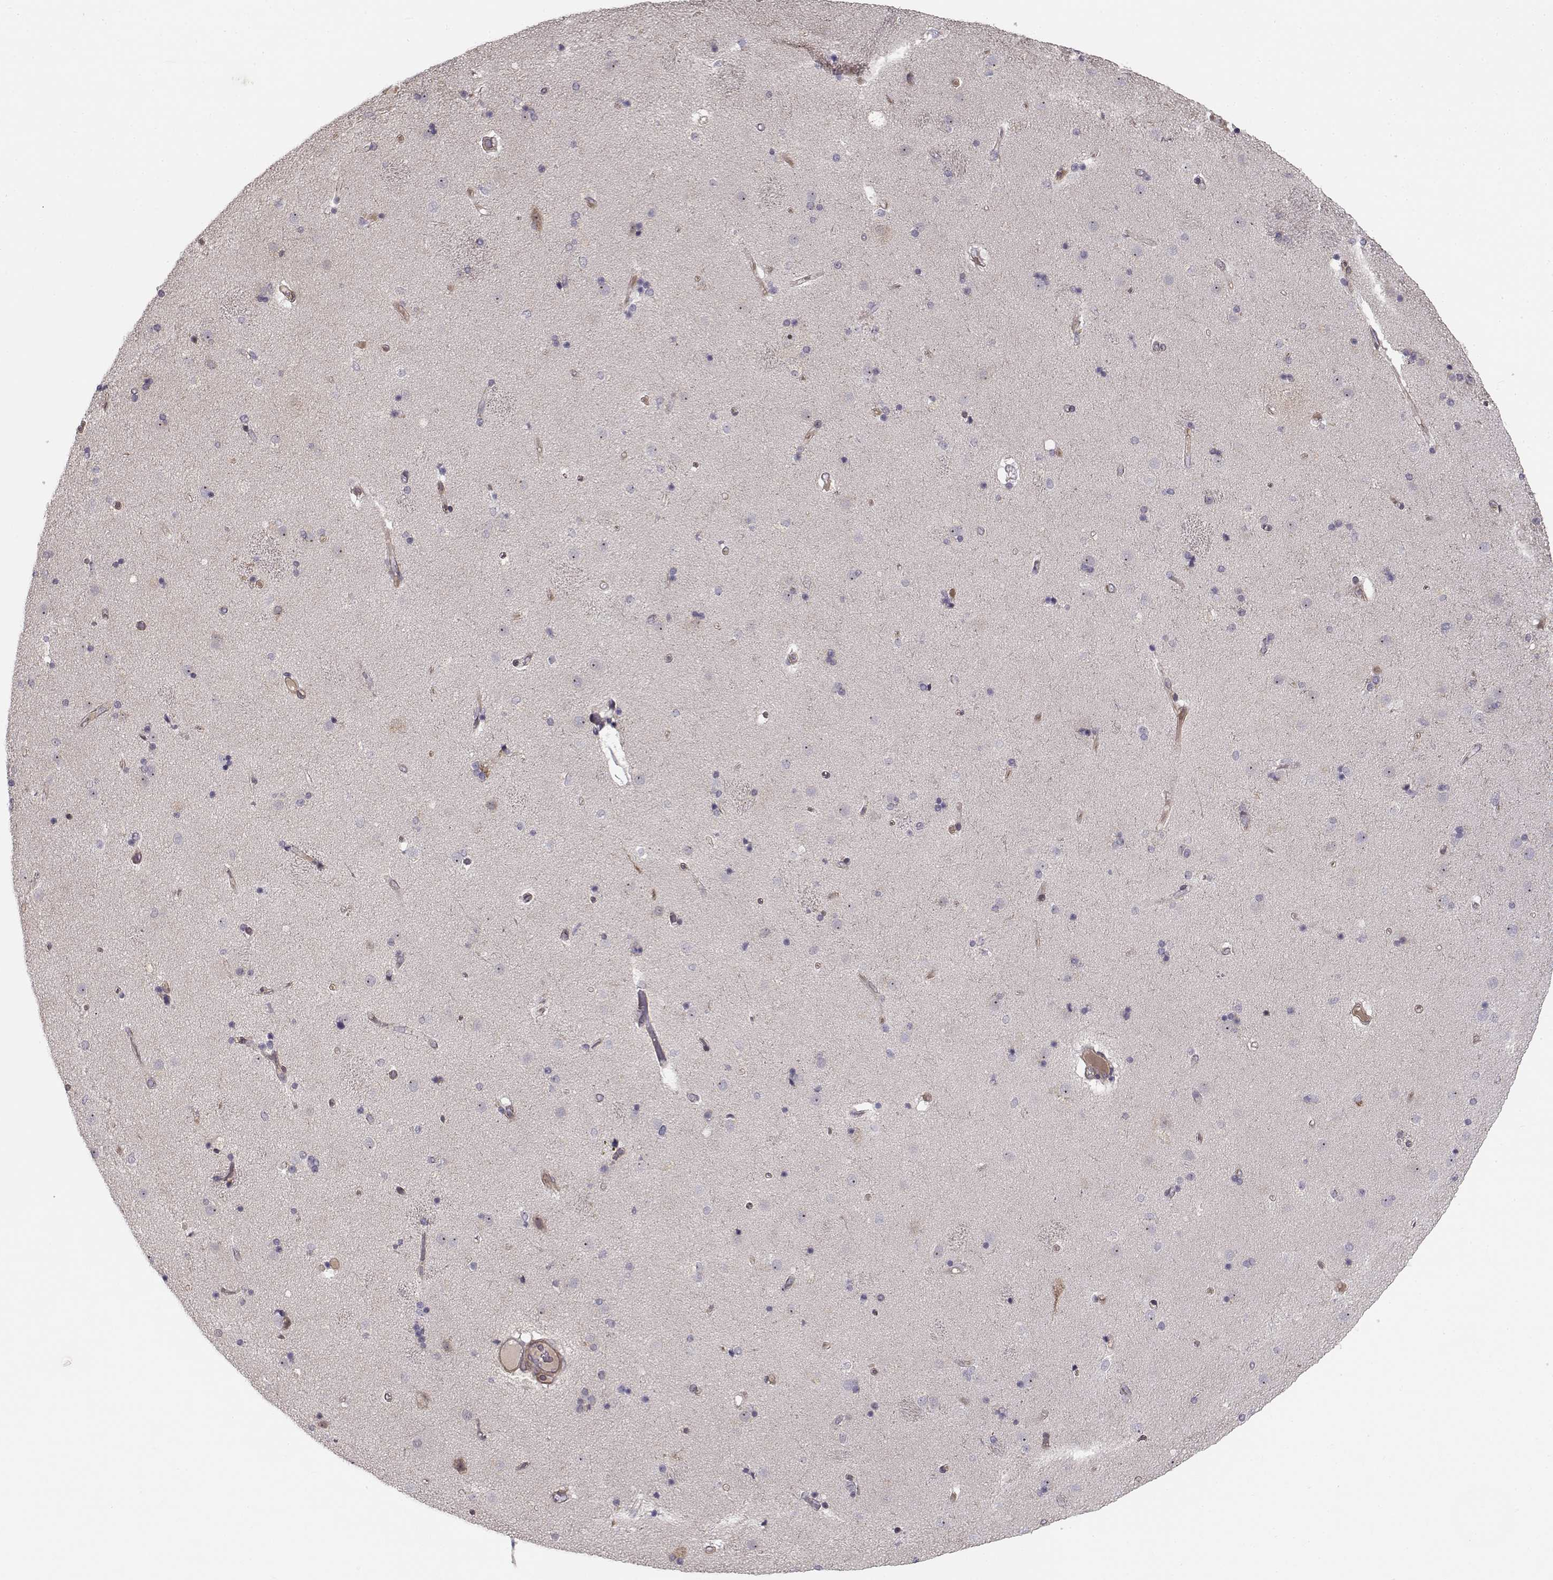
{"staining": {"intensity": "negative", "quantity": "none", "location": "none"}, "tissue": "caudate", "cell_type": "Glial cells", "image_type": "normal", "snomed": [{"axis": "morphology", "description": "Normal tissue, NOS"}, {"axis": "topography", "description": "Lateral ventricle wall"}], "caption": "Photomicrograph shows no significant protein positivity in glial cells of benign caudate.", "gene": "RGS9BP", "patient": {"sex": "female", "age": 71}}